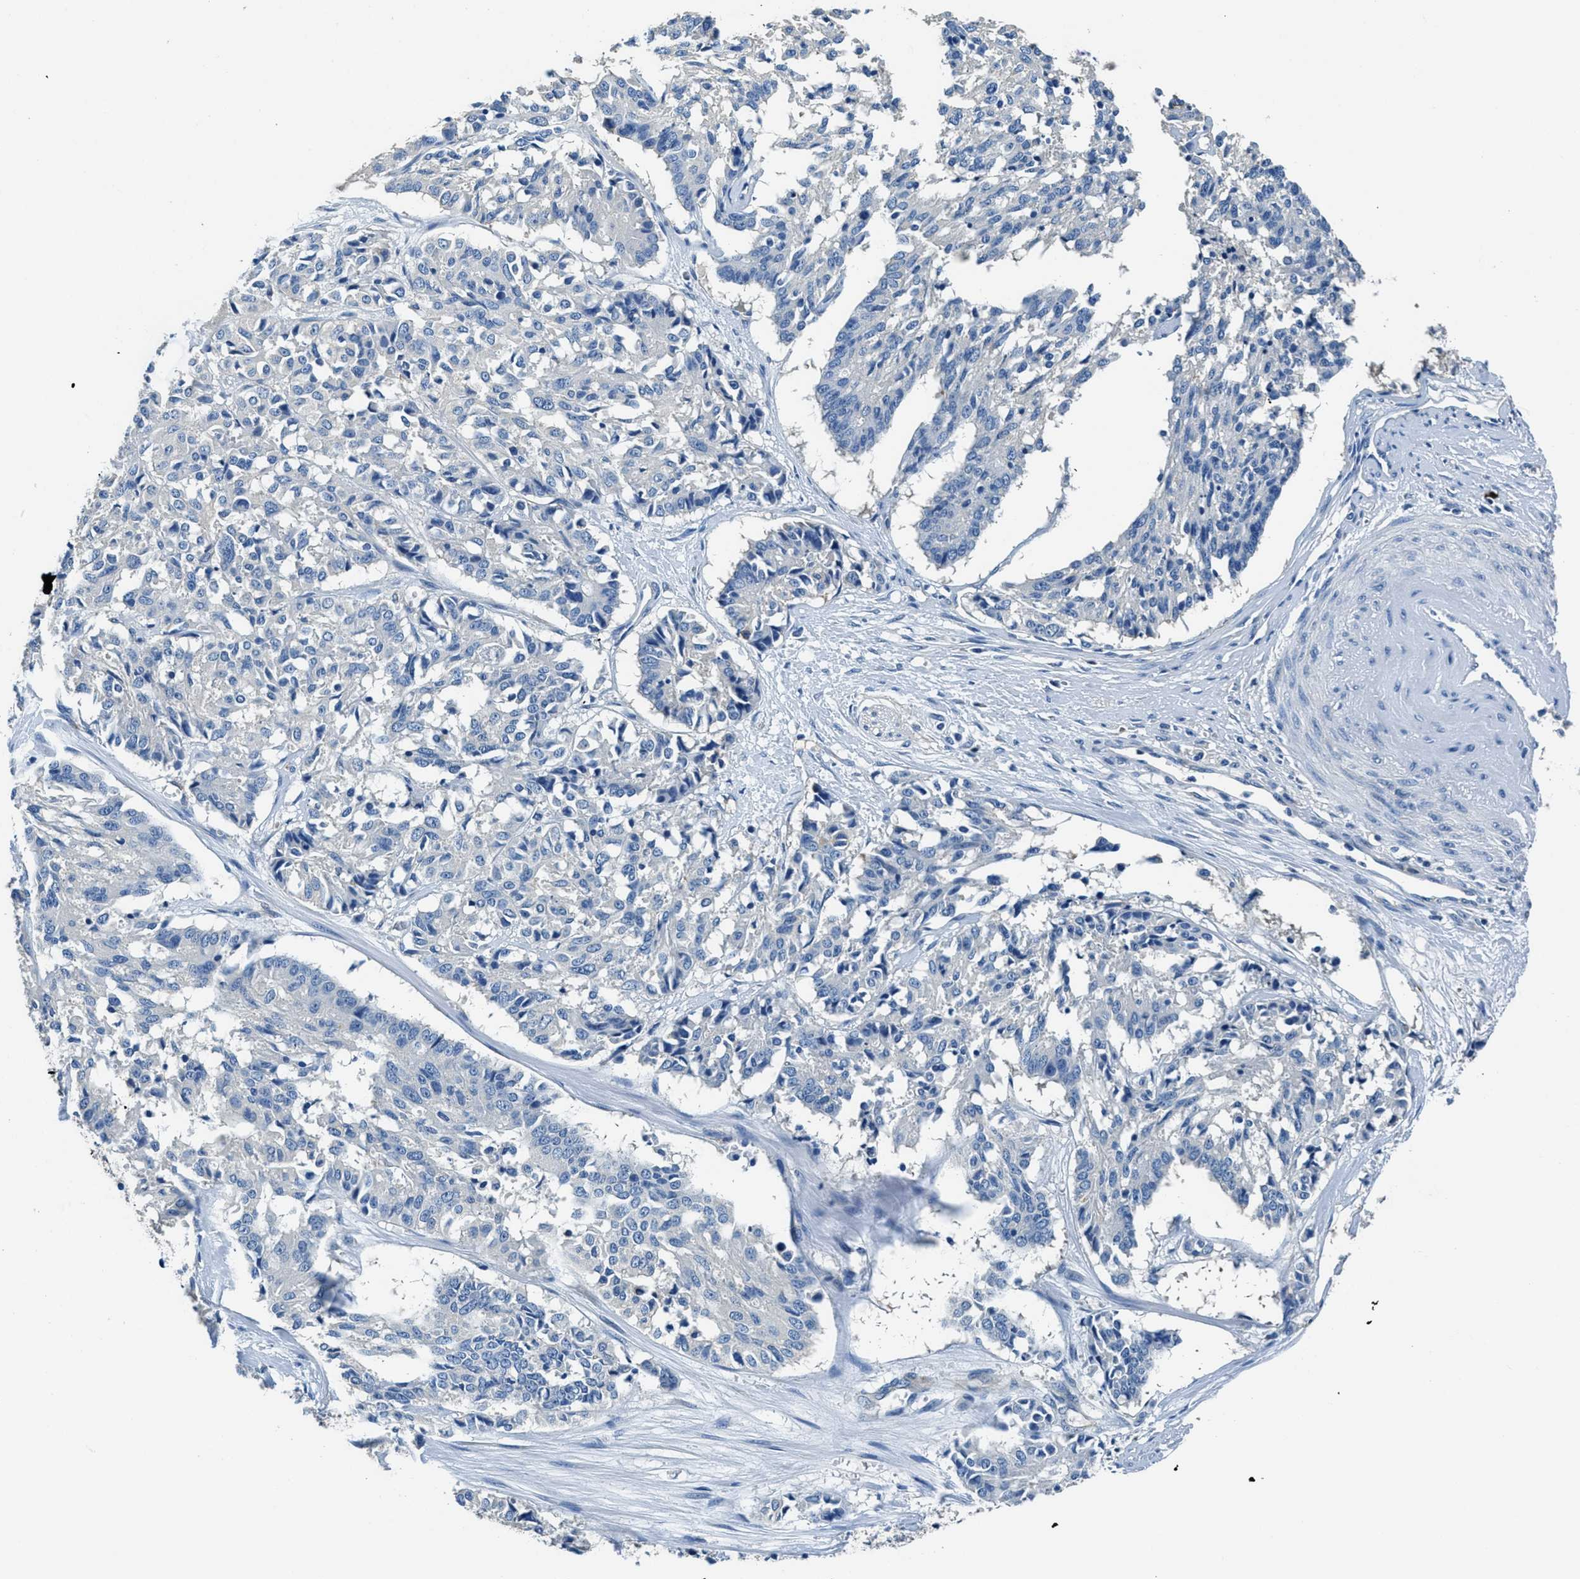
{"staining": {"intensity": "negative", "quantity": "none", "location": "none"}, "tissue": "cervical cancer", "cell_type": "Tumor cells", "image_type": "cancer", "snomed": [{"axis": "morphology", "description": "Squamous cell carcinoma, NOS"}, {"axis": "topography", "description": "Cervix"}], "caption": "IHC of human cervical cancer displays no staining in tumor cells.", "gene": "TMEM186", "patient": {"sex": "female", "age": 35}}